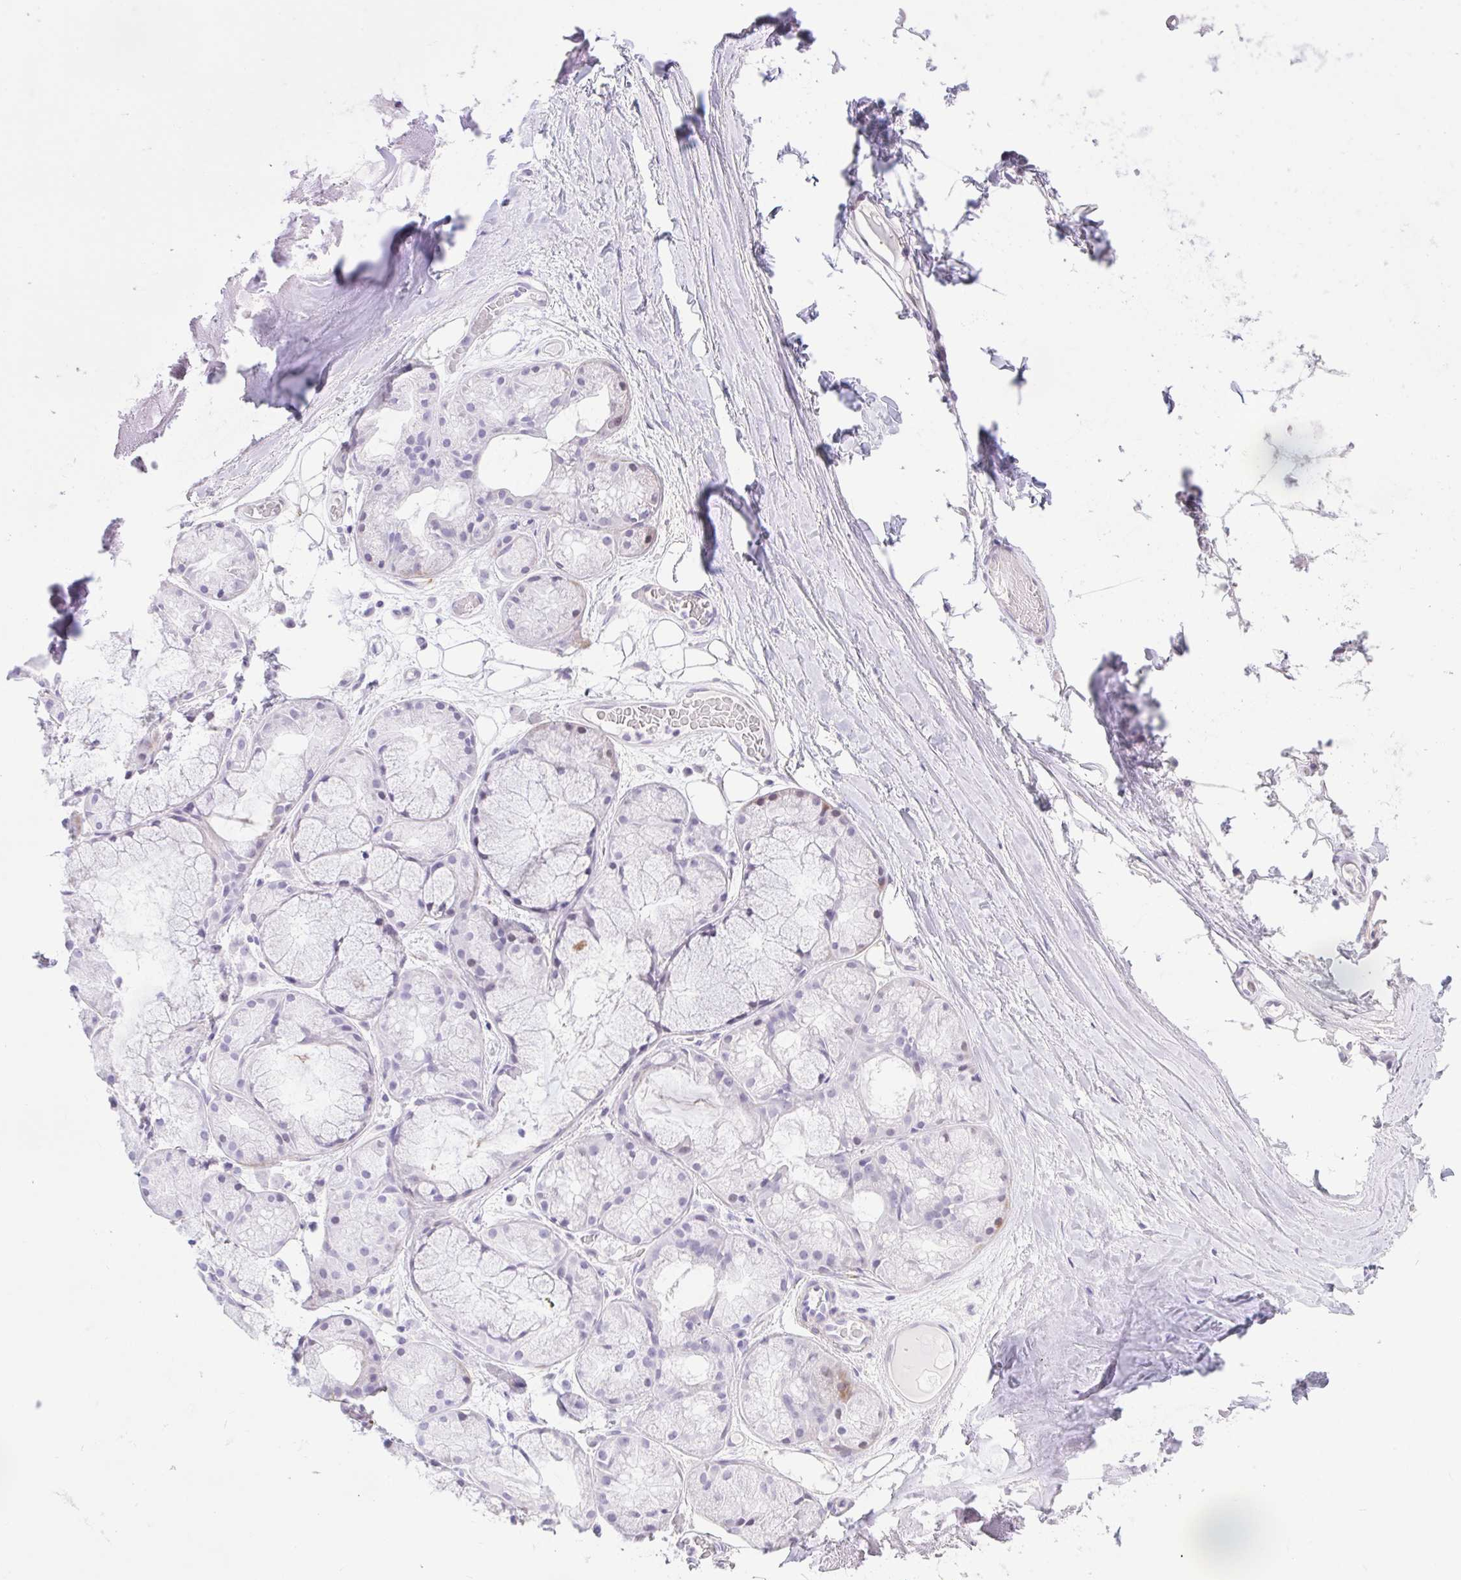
{"staining": {"intensity": "negative", "quantity": "none", "location": "none"}, "tissue": "adipose tissue", "cell_type": "Adipocytes", "image_type": "normal", "snomed": [{"axis": "morphology", "description": "Normal tissue, NOS"}, {"axis": "topography", "description": "Lymph node"}, {"axis": "topography", "description": "Cartilage tissue"}, {"axis": "topography", "description": "Nasopharynx"}], "caption": "Benign adipose tissue was stained to show a protein in brown. There is no significant staining in adipocytes. (DAB (3,3'-diaminobenzidine) IHC with hematoxylin counter stain).", "gene": "REEP1", "patient": {"sex": "male", "age": 63}}